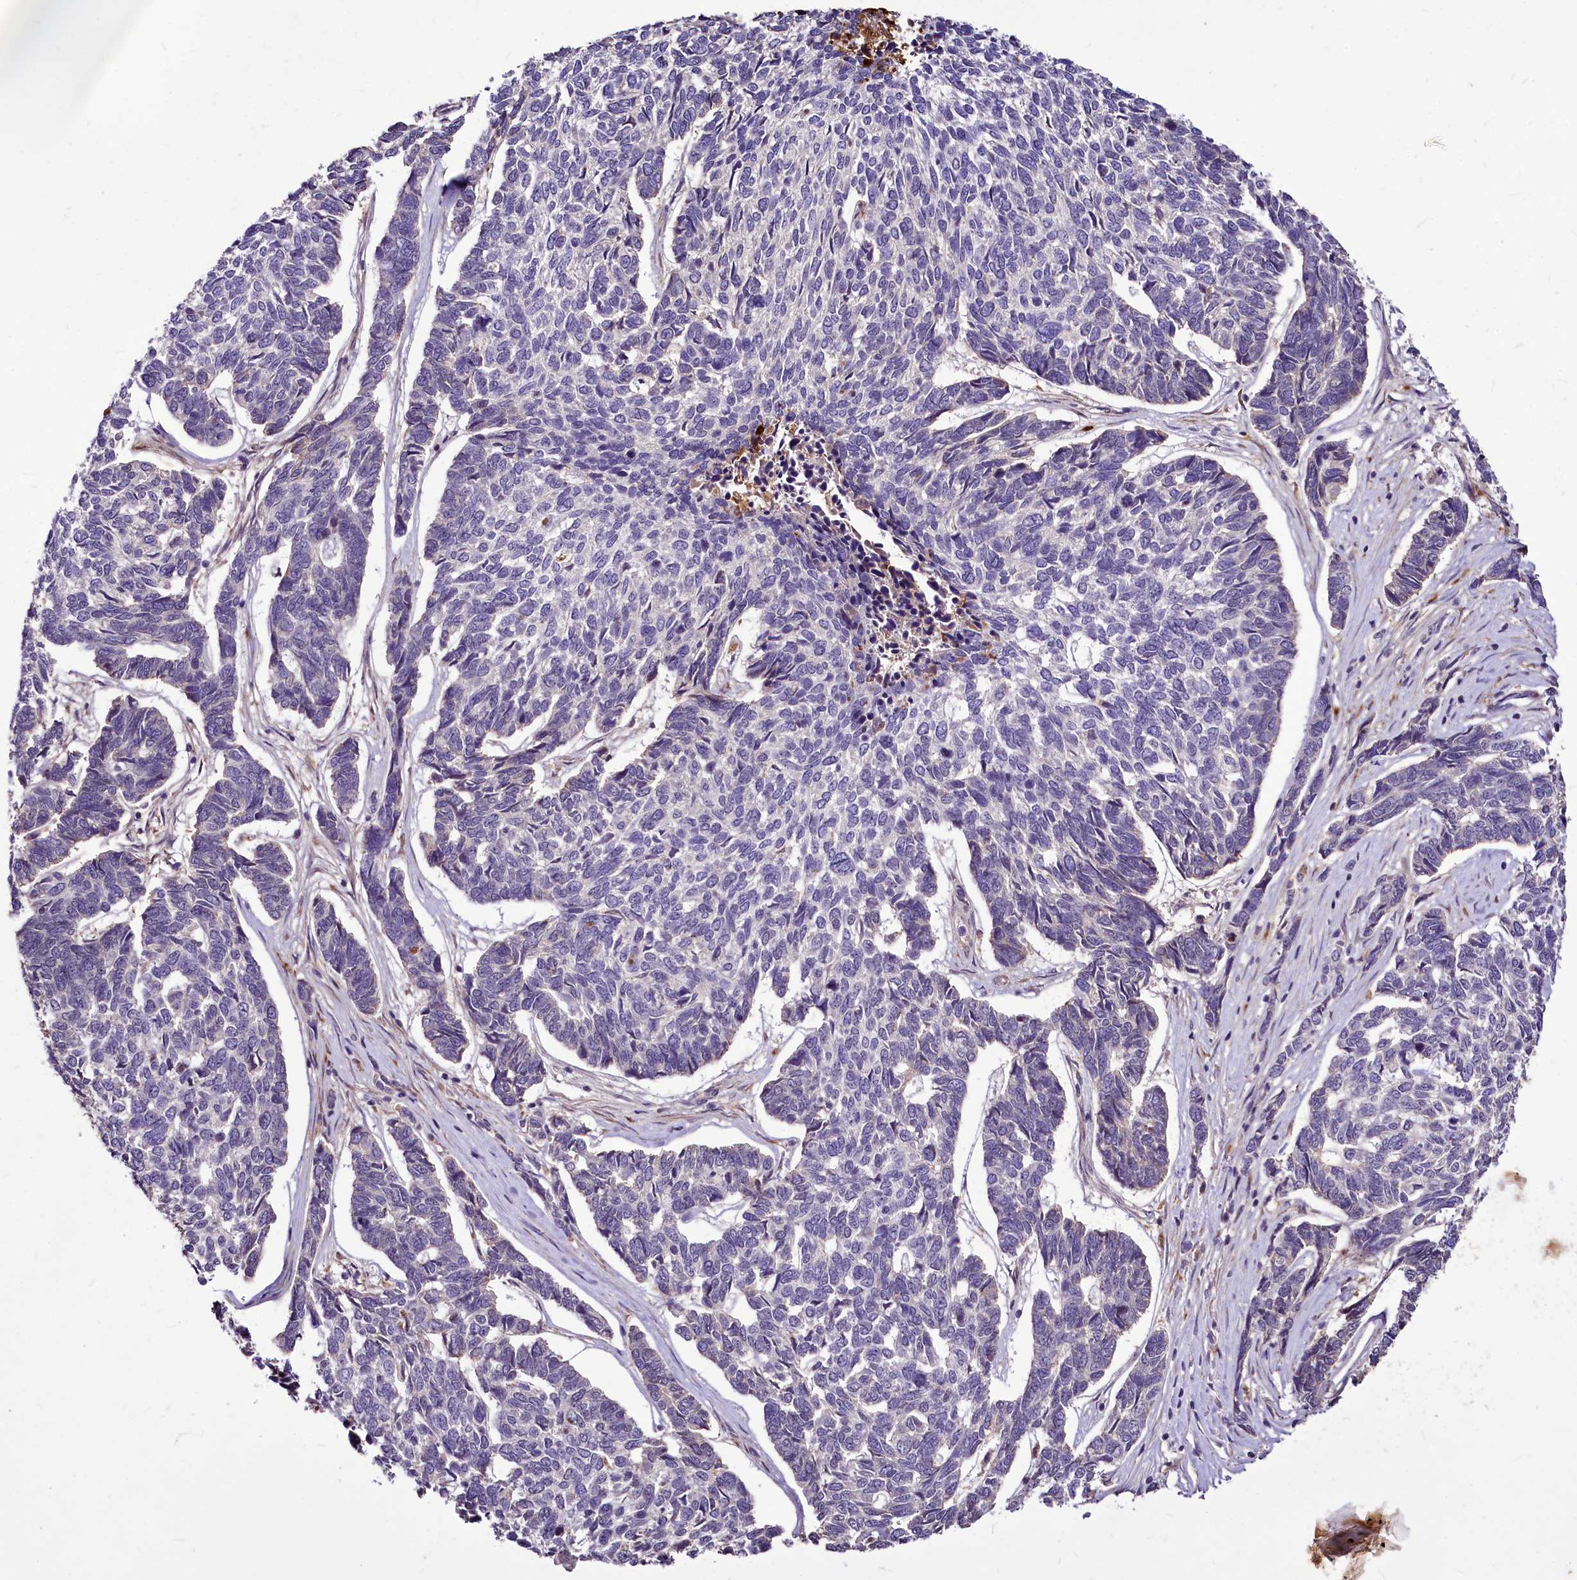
{"staining": {"intensity": "negative", "quantity": "none", "location": "none"}, "tissue": "skin cancer", "cell_type": "Tumor cells", "image_type": "cancer", "snomed": [{"axis": "morphology", "description": "Basal cell carcinoma"}, {"axis": "topography", "description": "Skin"}], "caption": "Immunohistochemistry (IHC) image of basal cell carcinoma (skin) stained for a protein (brown), which shows no staining in tumor cells. (Stains: DAB (3,3'-diaminobenzidine) IHC with hematoxylin counter stain, Microscopy: brightfield microscopy at high magnification).", "gene": "C11orf86", "patient": {"sex": "female", "age": 65}}